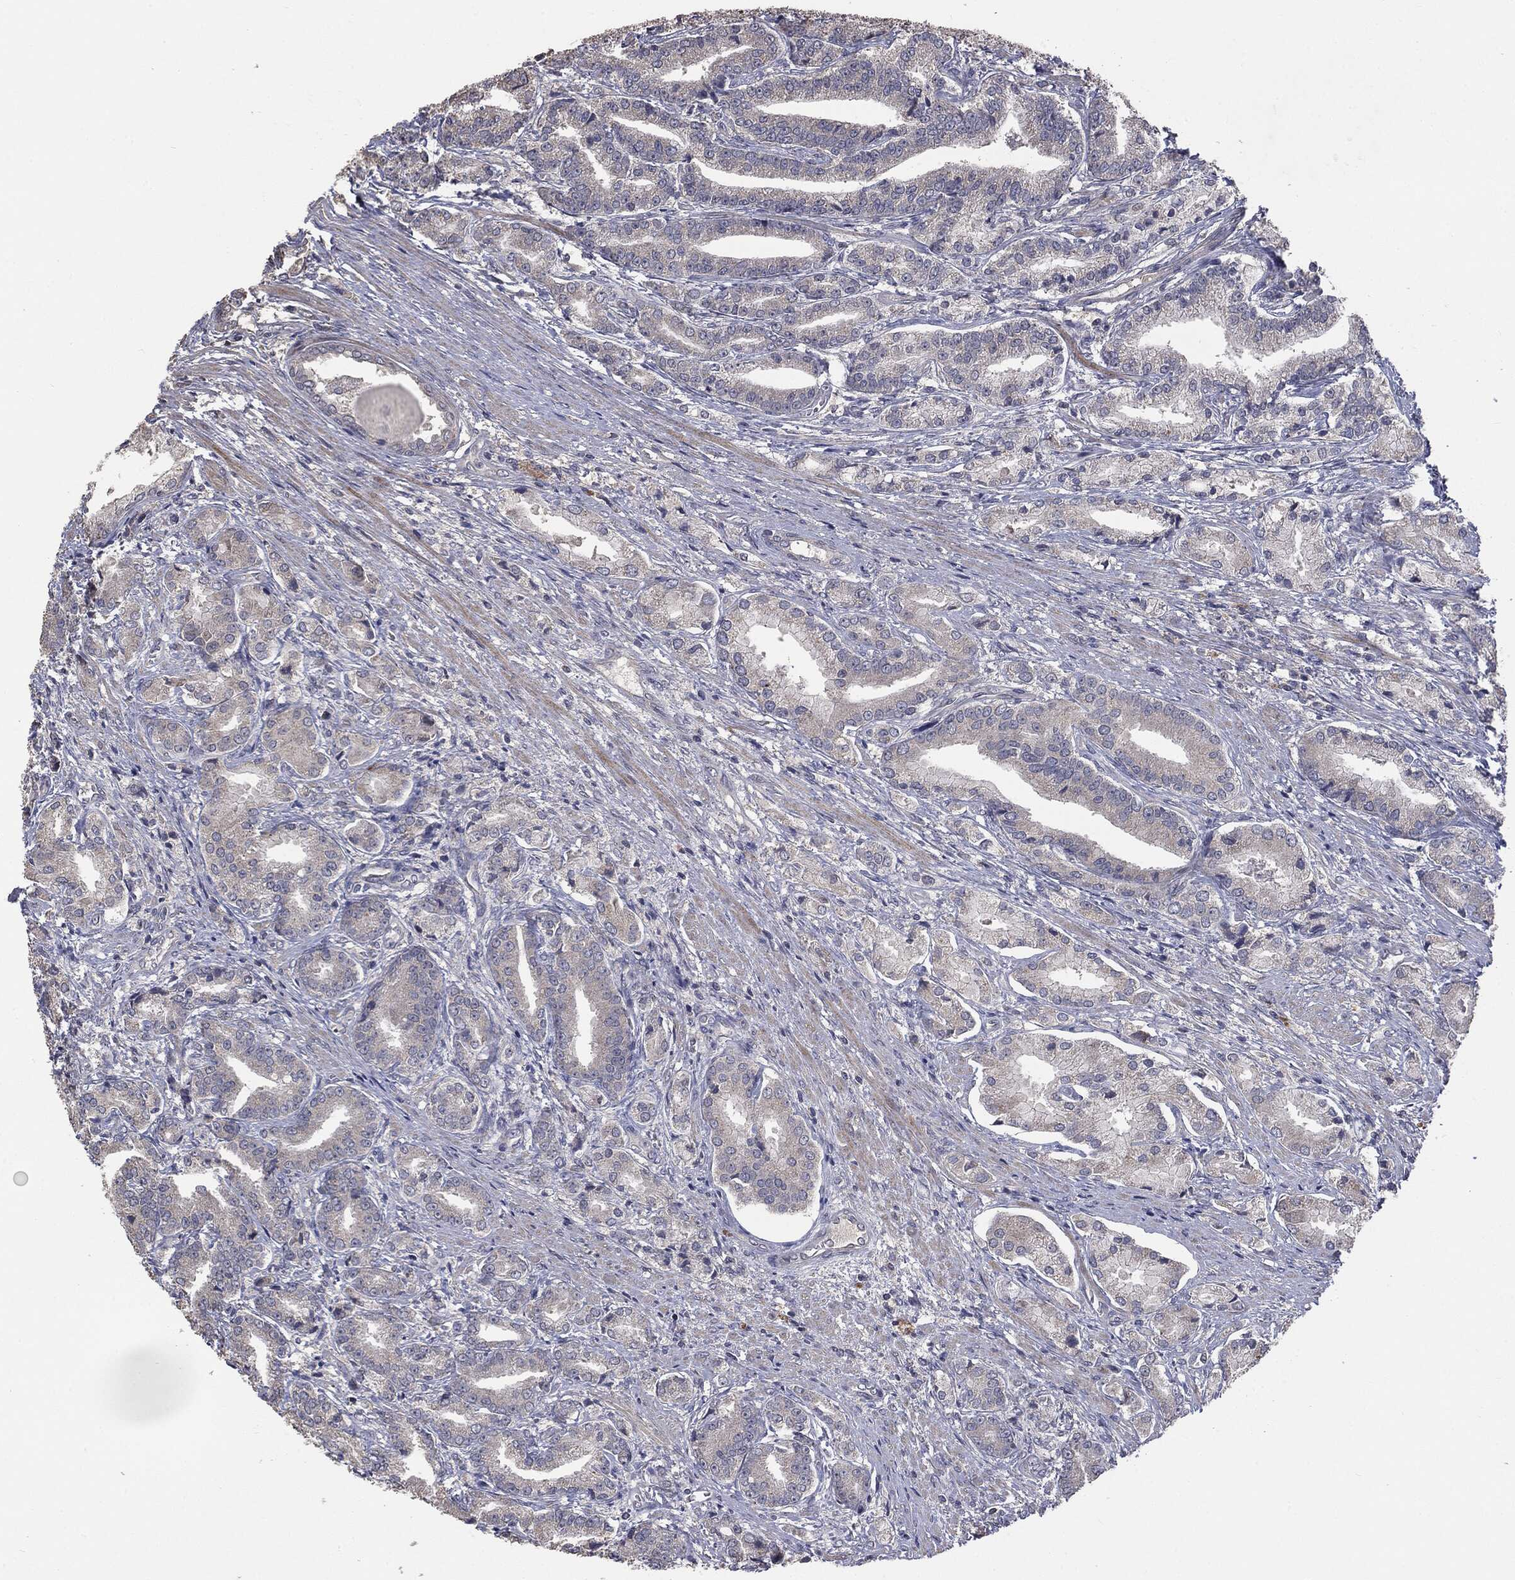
{"staining": {"intensity": "negative", "quantity": "none", "location": "none"}, "tissue": "prostate cancer", "cell_type": "Tumor cells", "image_type": "cancer", "snomed": [{"axis": "morphology", "description": "Adenocarcinoma, High grade"}, {"axis": "topography", "description": "Prostate and seminal vesicle, NOS"}], "caption": "Tumor cells are negative for brown protein staining in prostate cancer. (Immunohistochemistry, brightfield microscopy, high magnification).", "gene": "MTOR", "patient": {"sex": "male", "age": 61}}